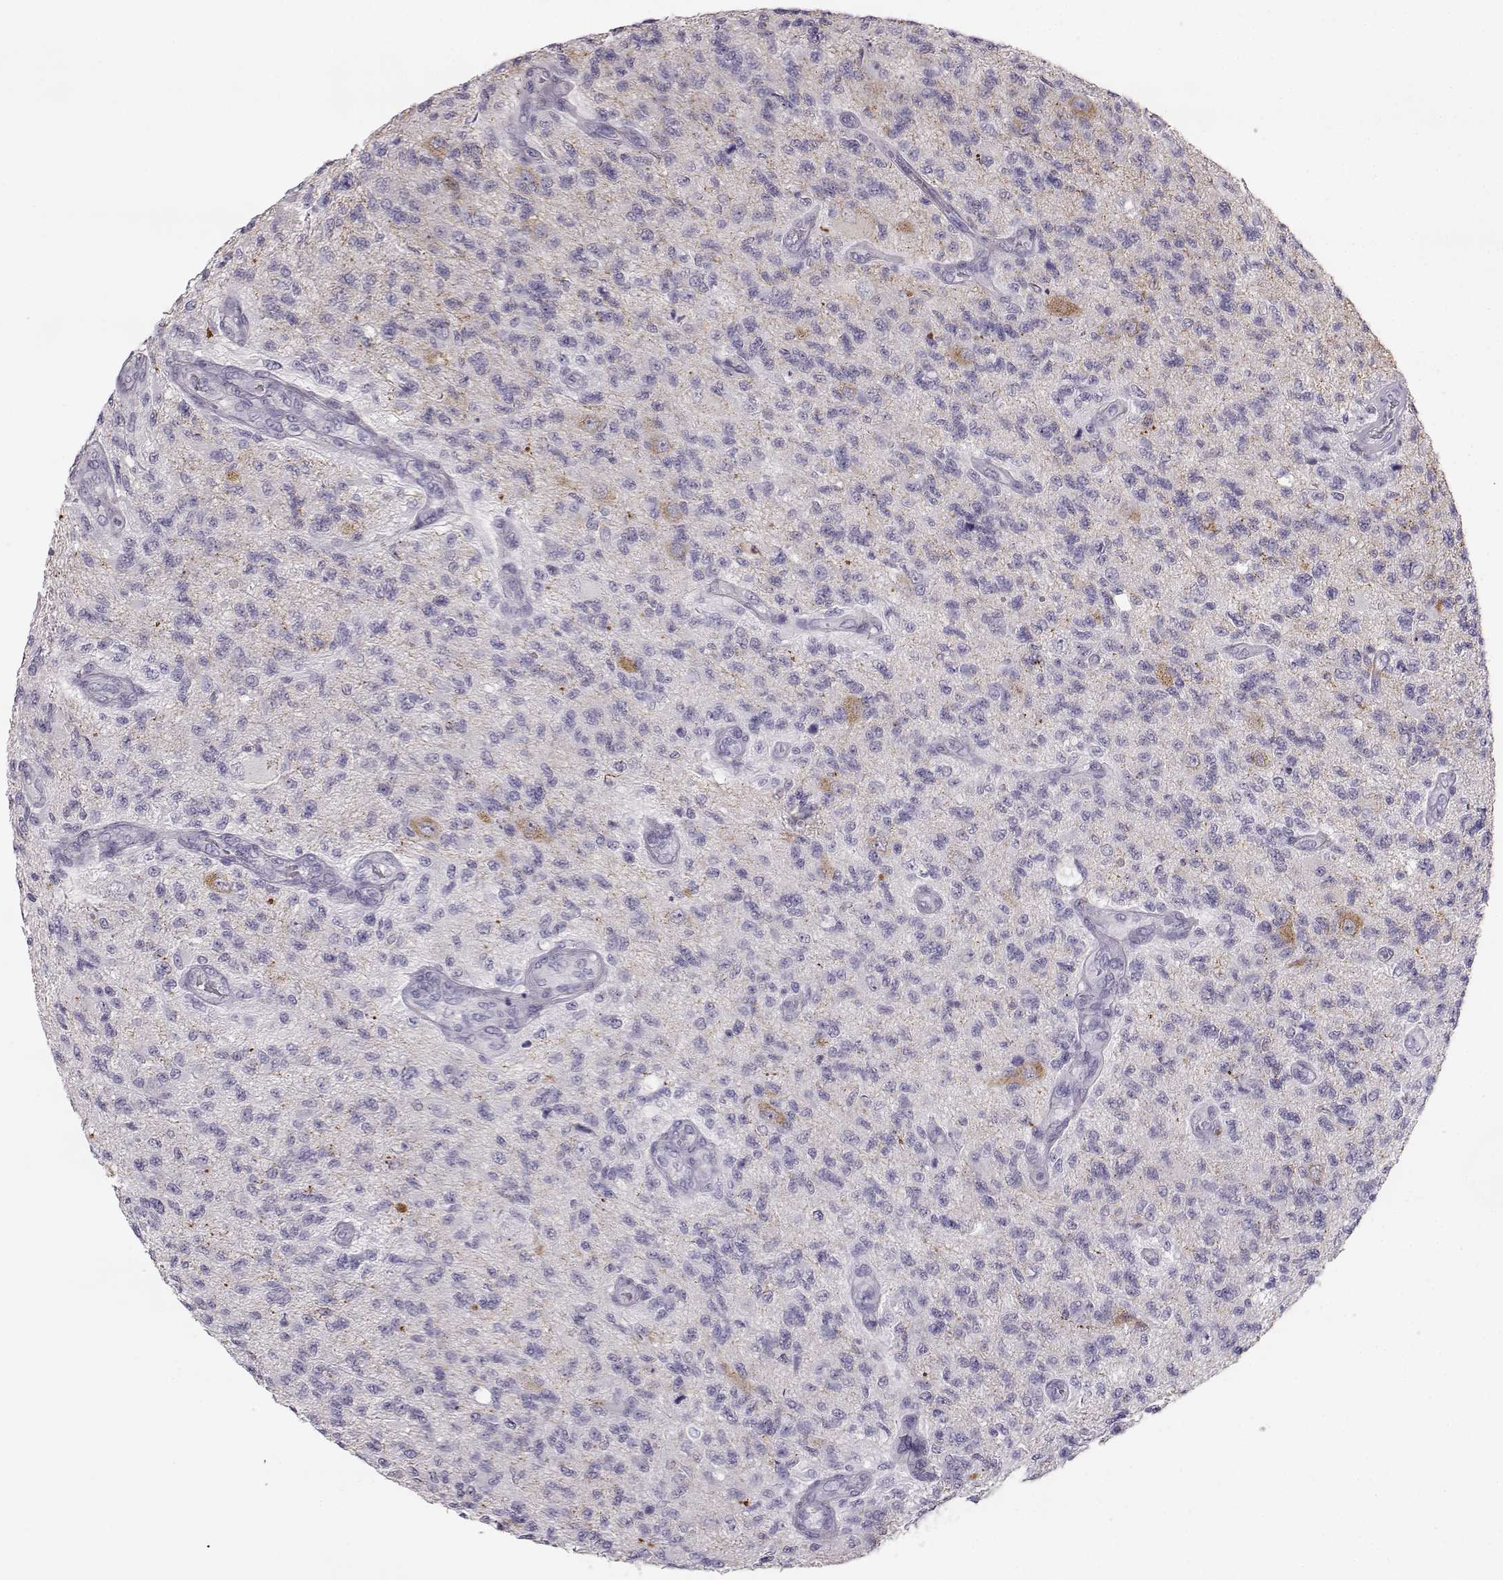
{"staining": {"intensity": "negative", "quantity": "none", "location": "none"}, "tissue": "glioma", "cell_type": "Tumor cells", "image_type": "cancer", "snomed": [{"axis": "morphology", "description": "Glioma, malignant, High grade"}, {"axis": "topography", "description": "Brain"}], "caption": "A micrograph of human glioma is negative for staining in tumor cells.", "gene": "NPTXR", "patient": {"sex": "male", "age": 56}}